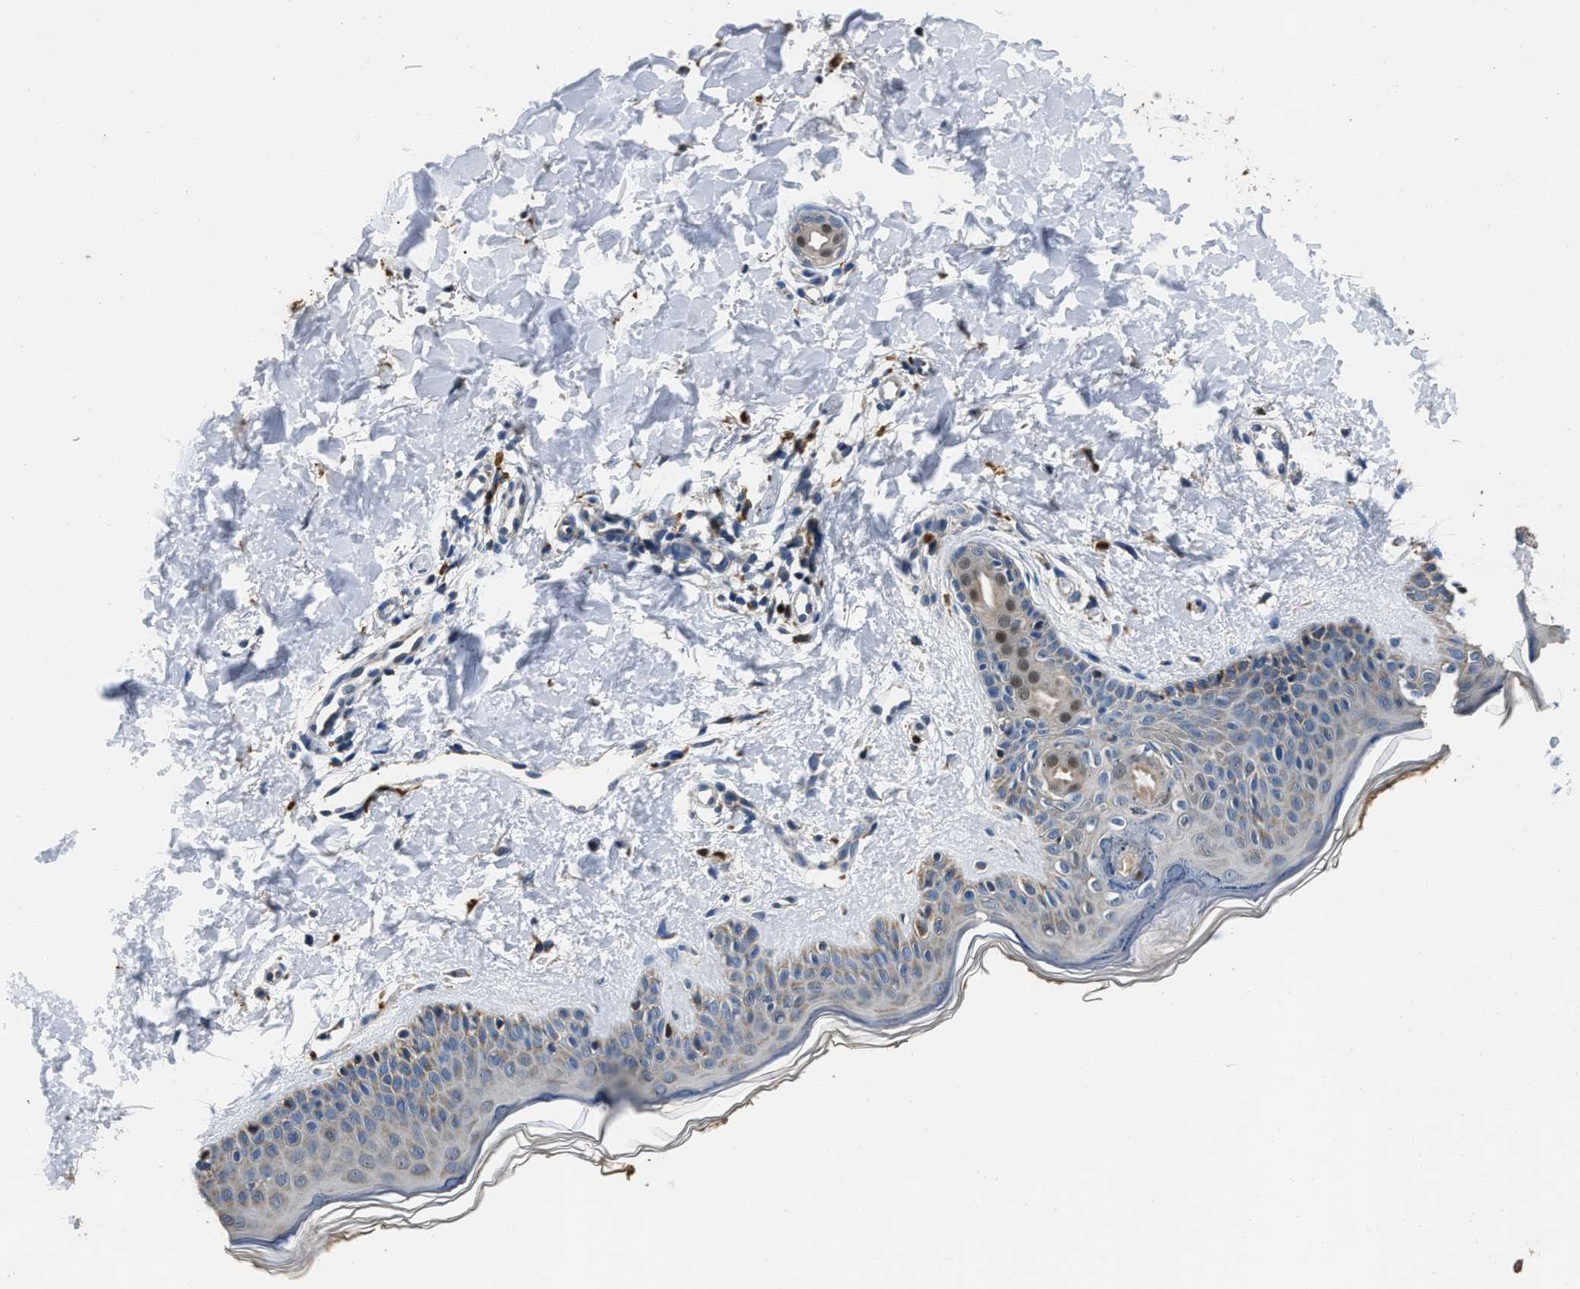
{"staining": {"intensity": "negative", "quantity": "none", "location": "none"}, "tissue": "skin", "cell_type": "Fibroblasts", "image_type": "normal", "snomed": [{"axis": "morphology", "description": "Normal tissue, NOS"}, {"axis": "topography", "description": "Skin"}], "caption": "This is a histopathology image of IHC staining of unremarkable skin, which shows no staining in fibroblasts. (Brightfield microscopy of DAB immunohistochemistry (IHC) at high magnification).", "gene": "NSUN5", "patient": {"sex": "male", "age": 30}}